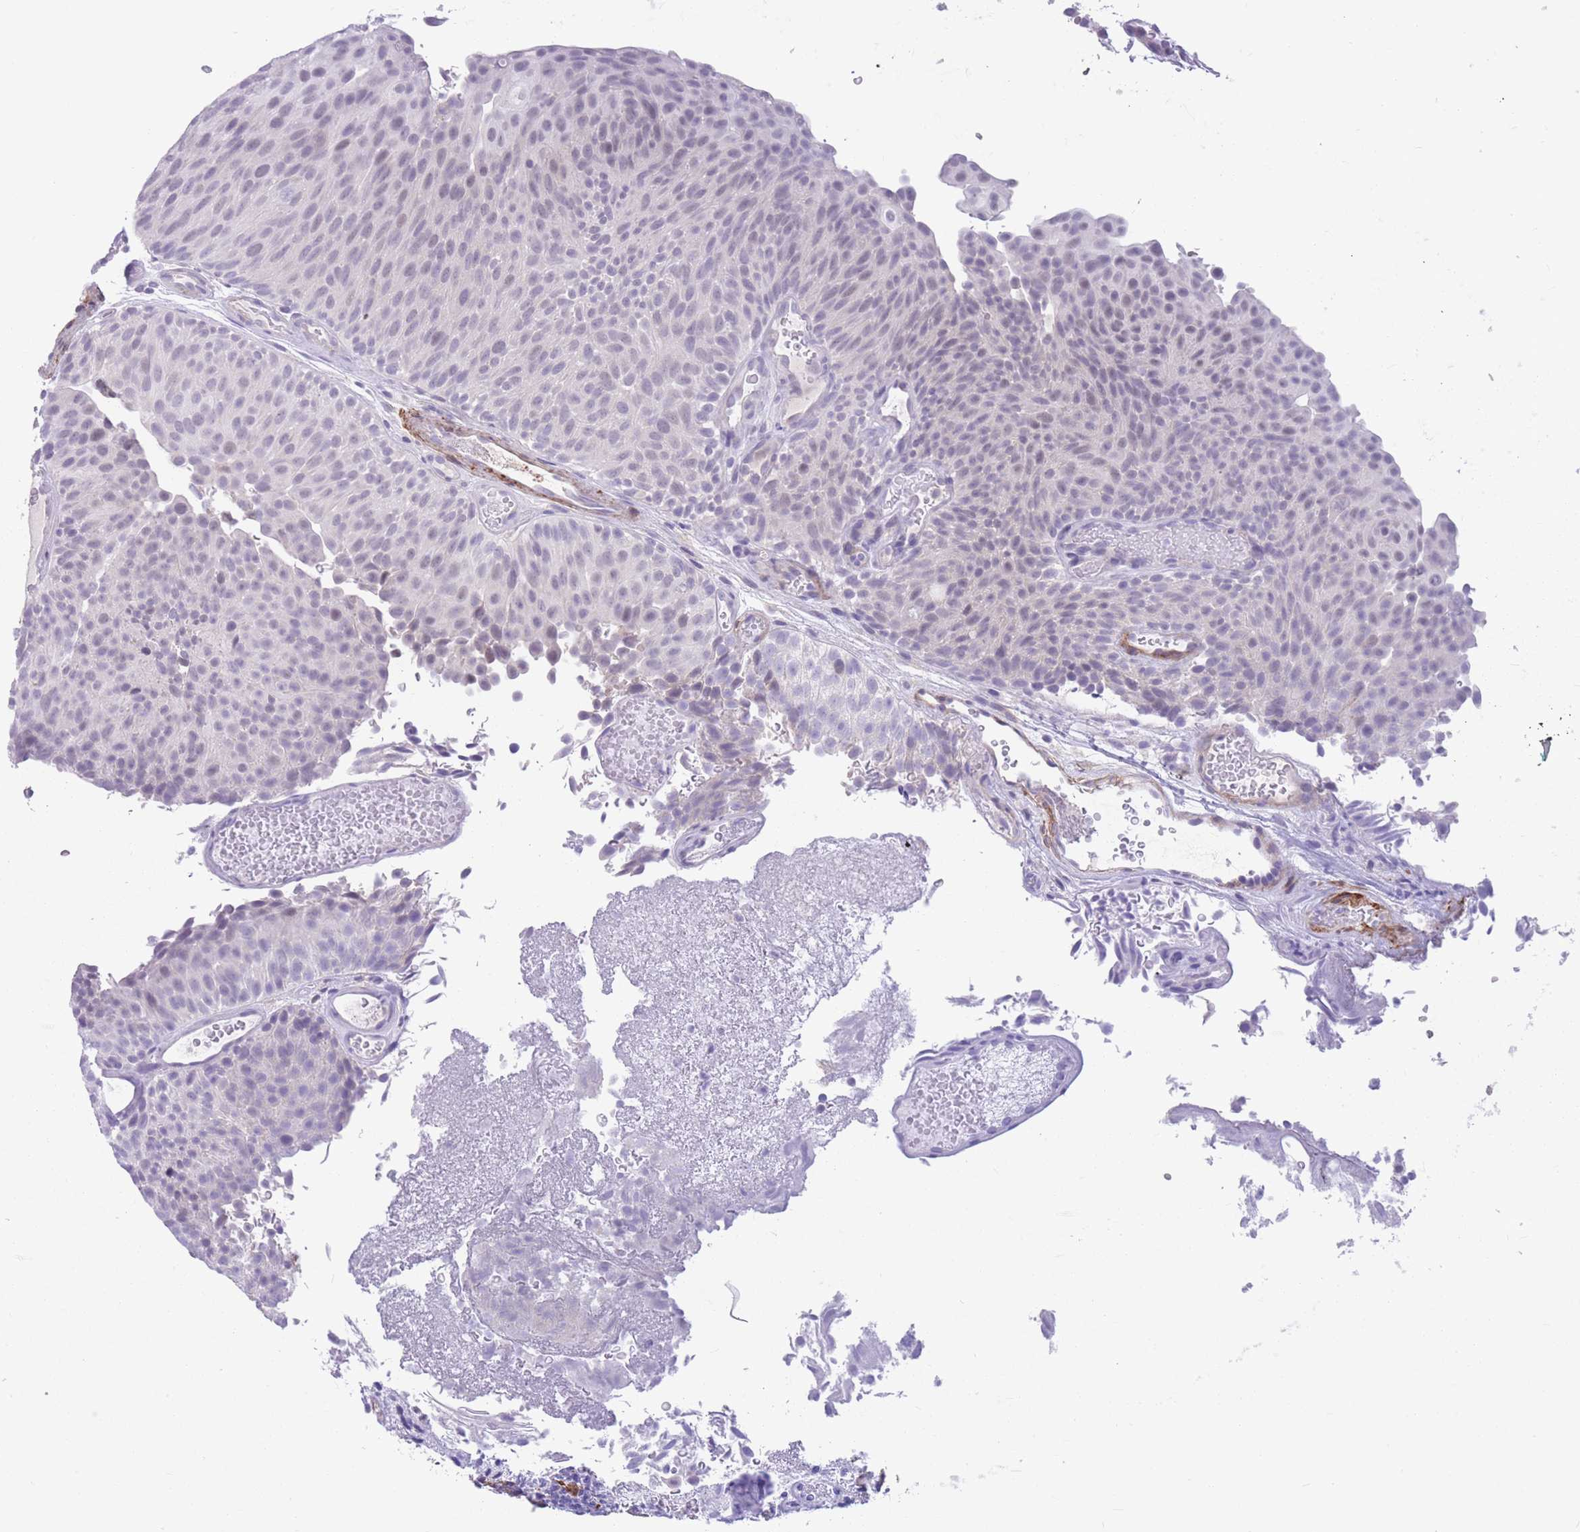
{"staining": {"intensity": "negative", "quantity": "none", "location": "none"}, "tissue": "urothelial cancer", "cell_type": "Tumor cells", "image_type": "cancer", "snomed": [{"axis": "morphology", "description": "Urothelial carcinoma, Low grade"}, {"axis": "topography", "description": "Urinary bladder"}], "caption": "This photomicrograph is of urothelial cancer stained with immunohistochemistry (IHC) to label a protein in brown with the nuclei are counter-stained blue. There is no expression in tumor cells.", "gene": "DPYD", "patient": {"sex": "male", "age": 78}}